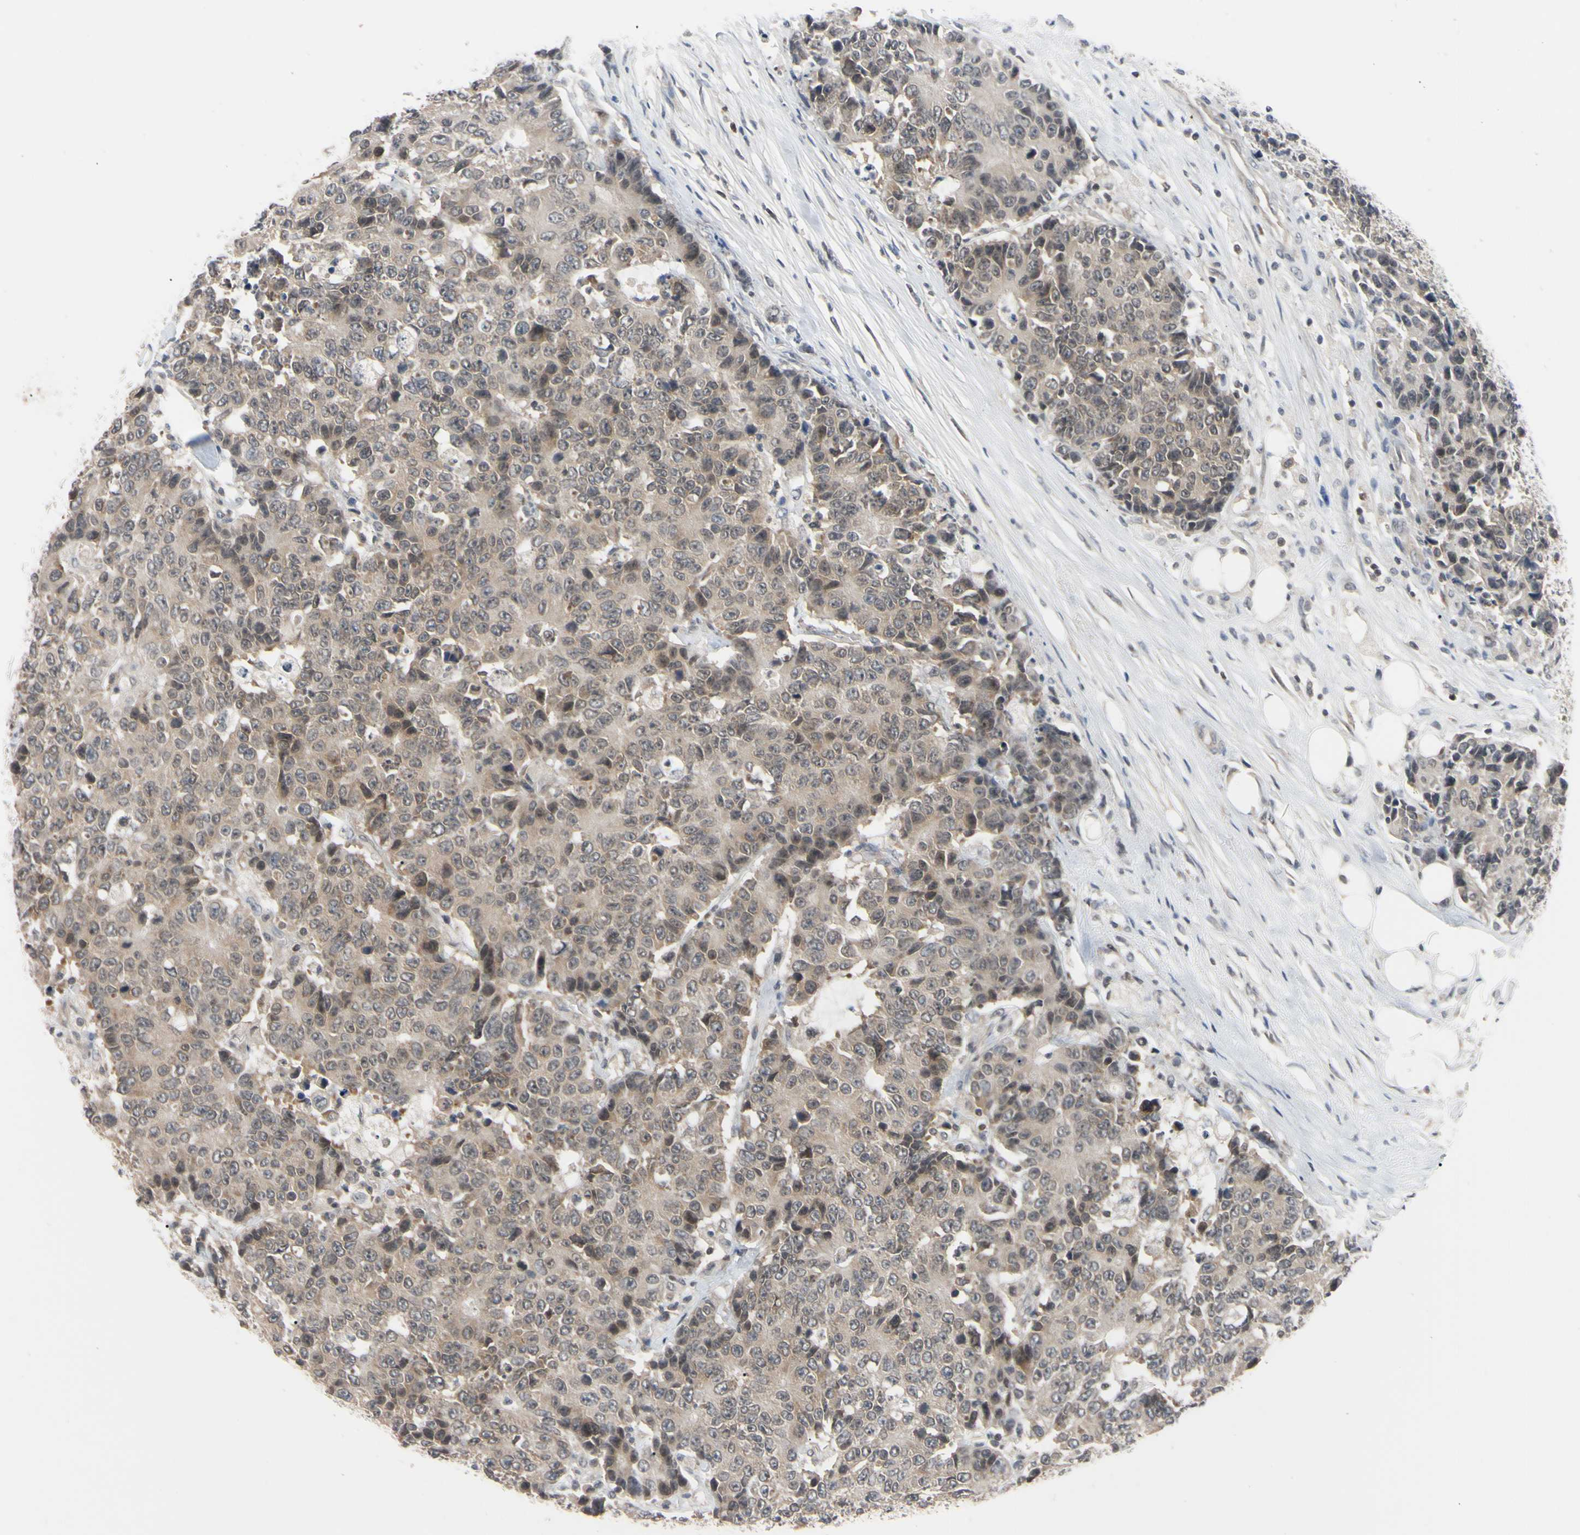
{"staining": {"intensity": "weak", "quantity": ">75%", "location": "cytoplasmic/membranous"}, "tissue": "colorectal cancer", "cell_type": "Tumor cells", "image_type": "cancer", "snomed": [{"axis": "morphology", "description": "Adenocarcinoma, NOS"}, {"axis": "topography", "description": "Colon"}], "caption": "This is a histology image of immunohistochemistry (IHC) staining of colorectal cancer (adenocarcinoma), which shows weak positivity in the cytoplasmic/membranous of tumor cells.", "gene": "UBE2I", "patient": {"sex": "female", "age": 86}}